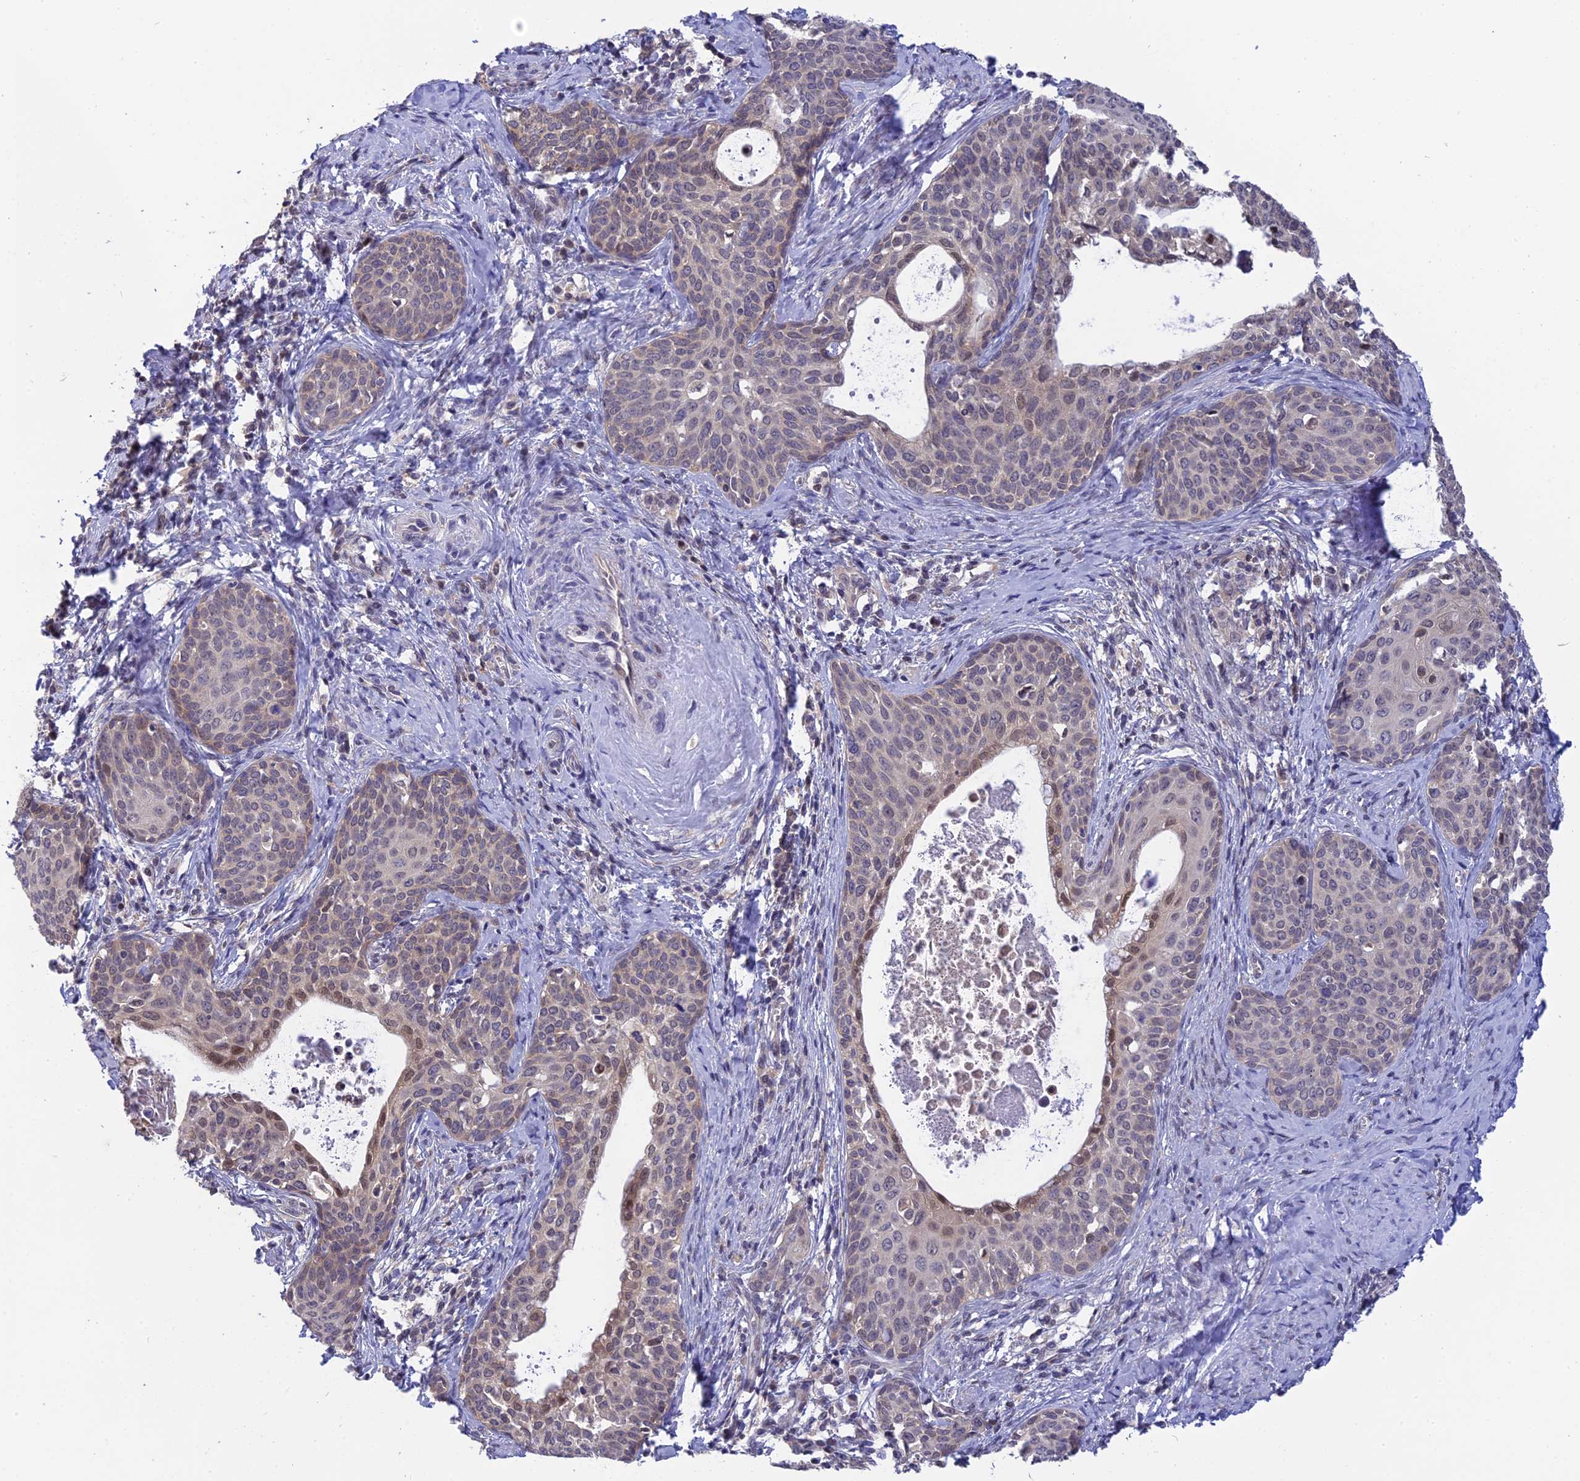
{"staining": {"intensity": "moderate", "quantity": "<25%", "location": "nuclear"}, "tissue": "cervical cancer", "cell_type": "Tumor cells", "image_type": "cancer", "snomed": [{"axis": "morphology", "description": "Squamous cell carcinoma, NOS"}, {"axis": "topography", "description": "Cervix"}], "caption": "Immunohistochemical staining of cervical squamous cell carcinoma reveals moderate nuclear protein positivity in approximately <25% of tumor cells.", "gene": "KCTD14", "patient": {"sex": "female", "age": 52}}